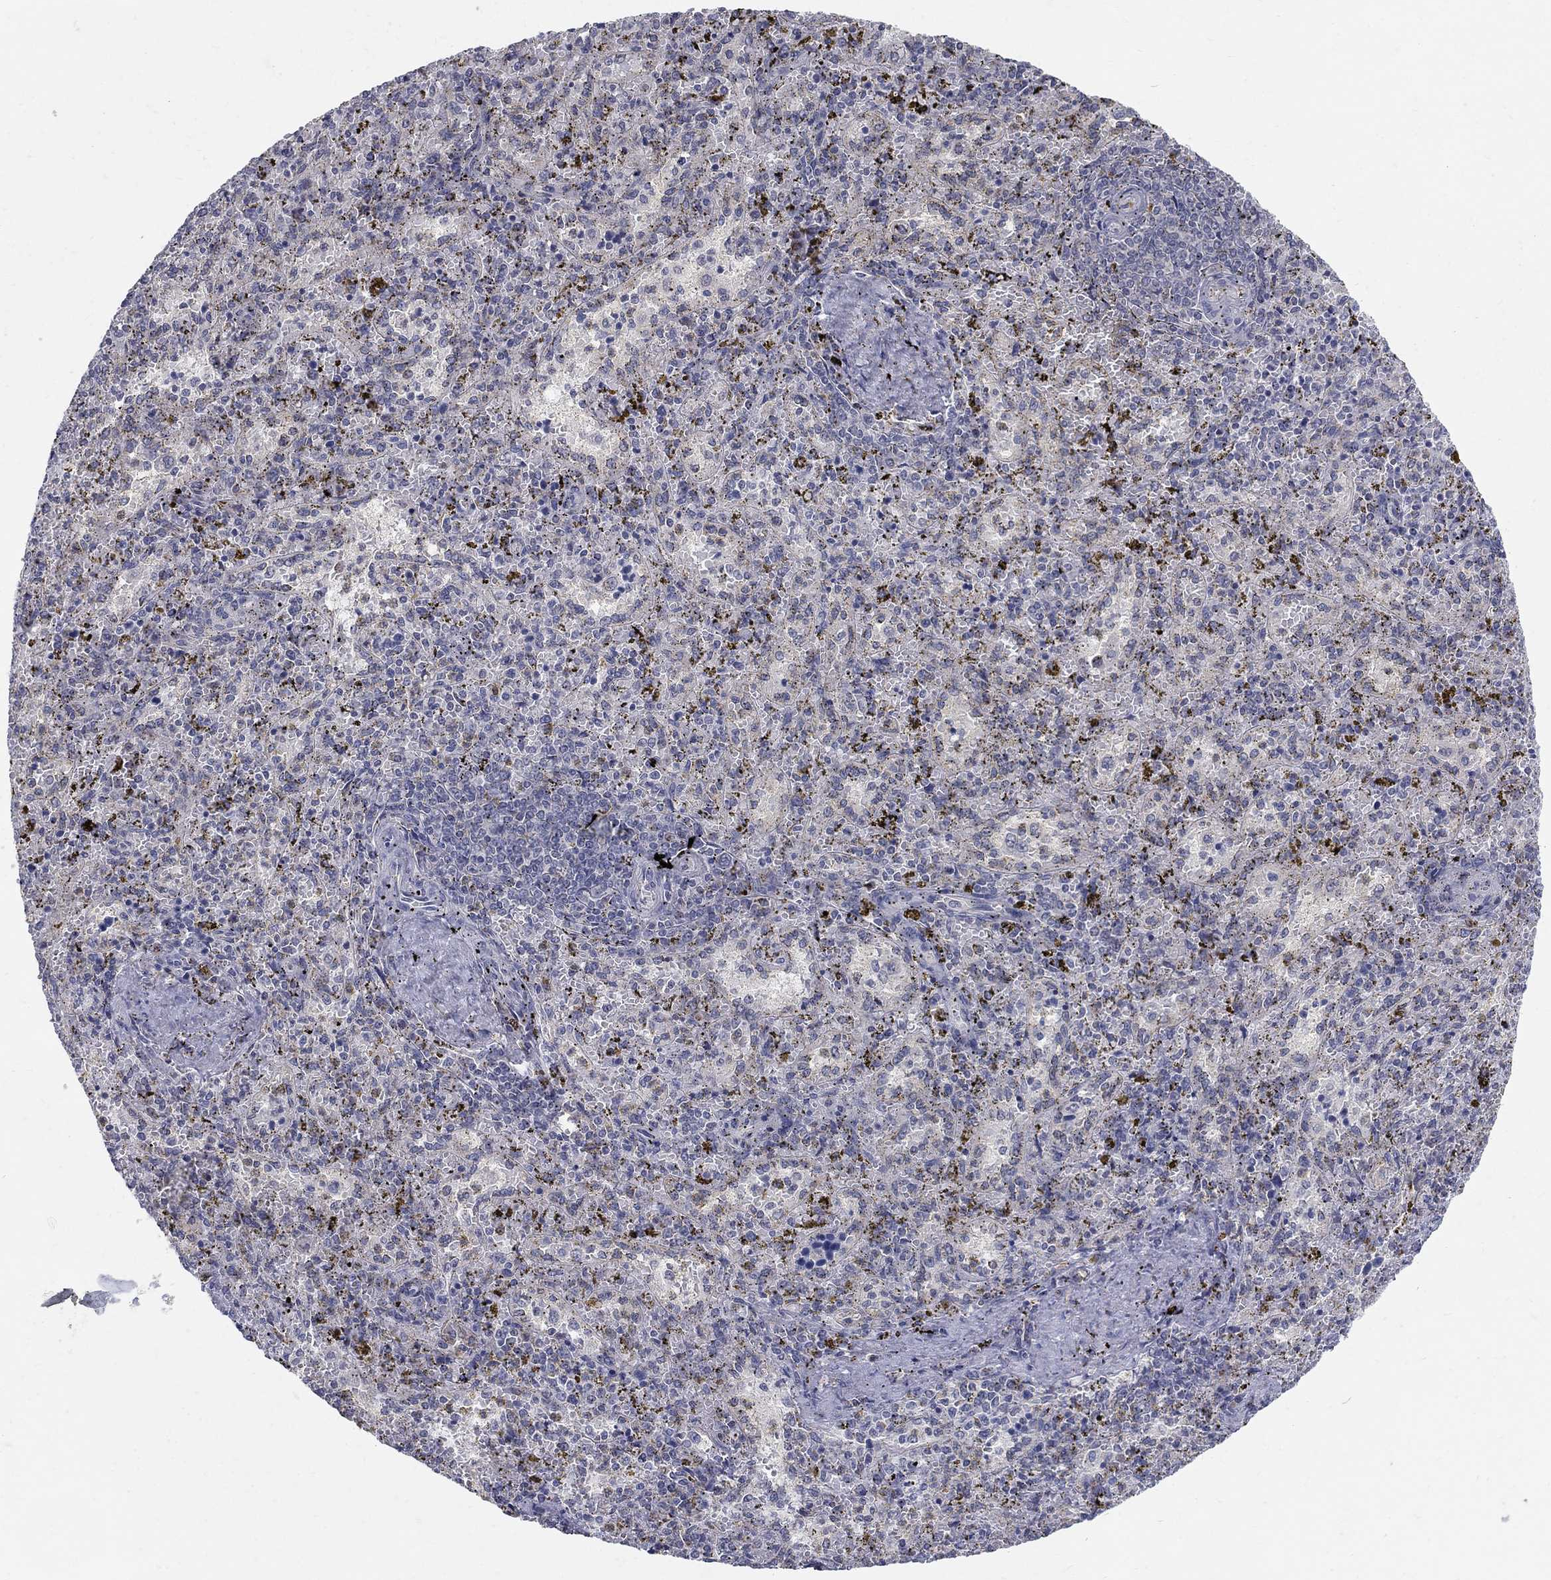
{"staining": {"intensity": "negative", "quantity": "none", "location": "none"}, "tissue": "spleen", "cell_type": "Cells in red pulp", "image_type": "normal", "snomed": [{"axis": "morphology", "description": "Normal tissue, NOS"}, {"axis": "topography", "description": "Spleen"}], "caption": "This is an IHC photomicrograph of unremarkable human spleen. There is no positivity in cells in red pulp.", "gene": "PANK3", "patient": {"sex": "female", "age": 50}}